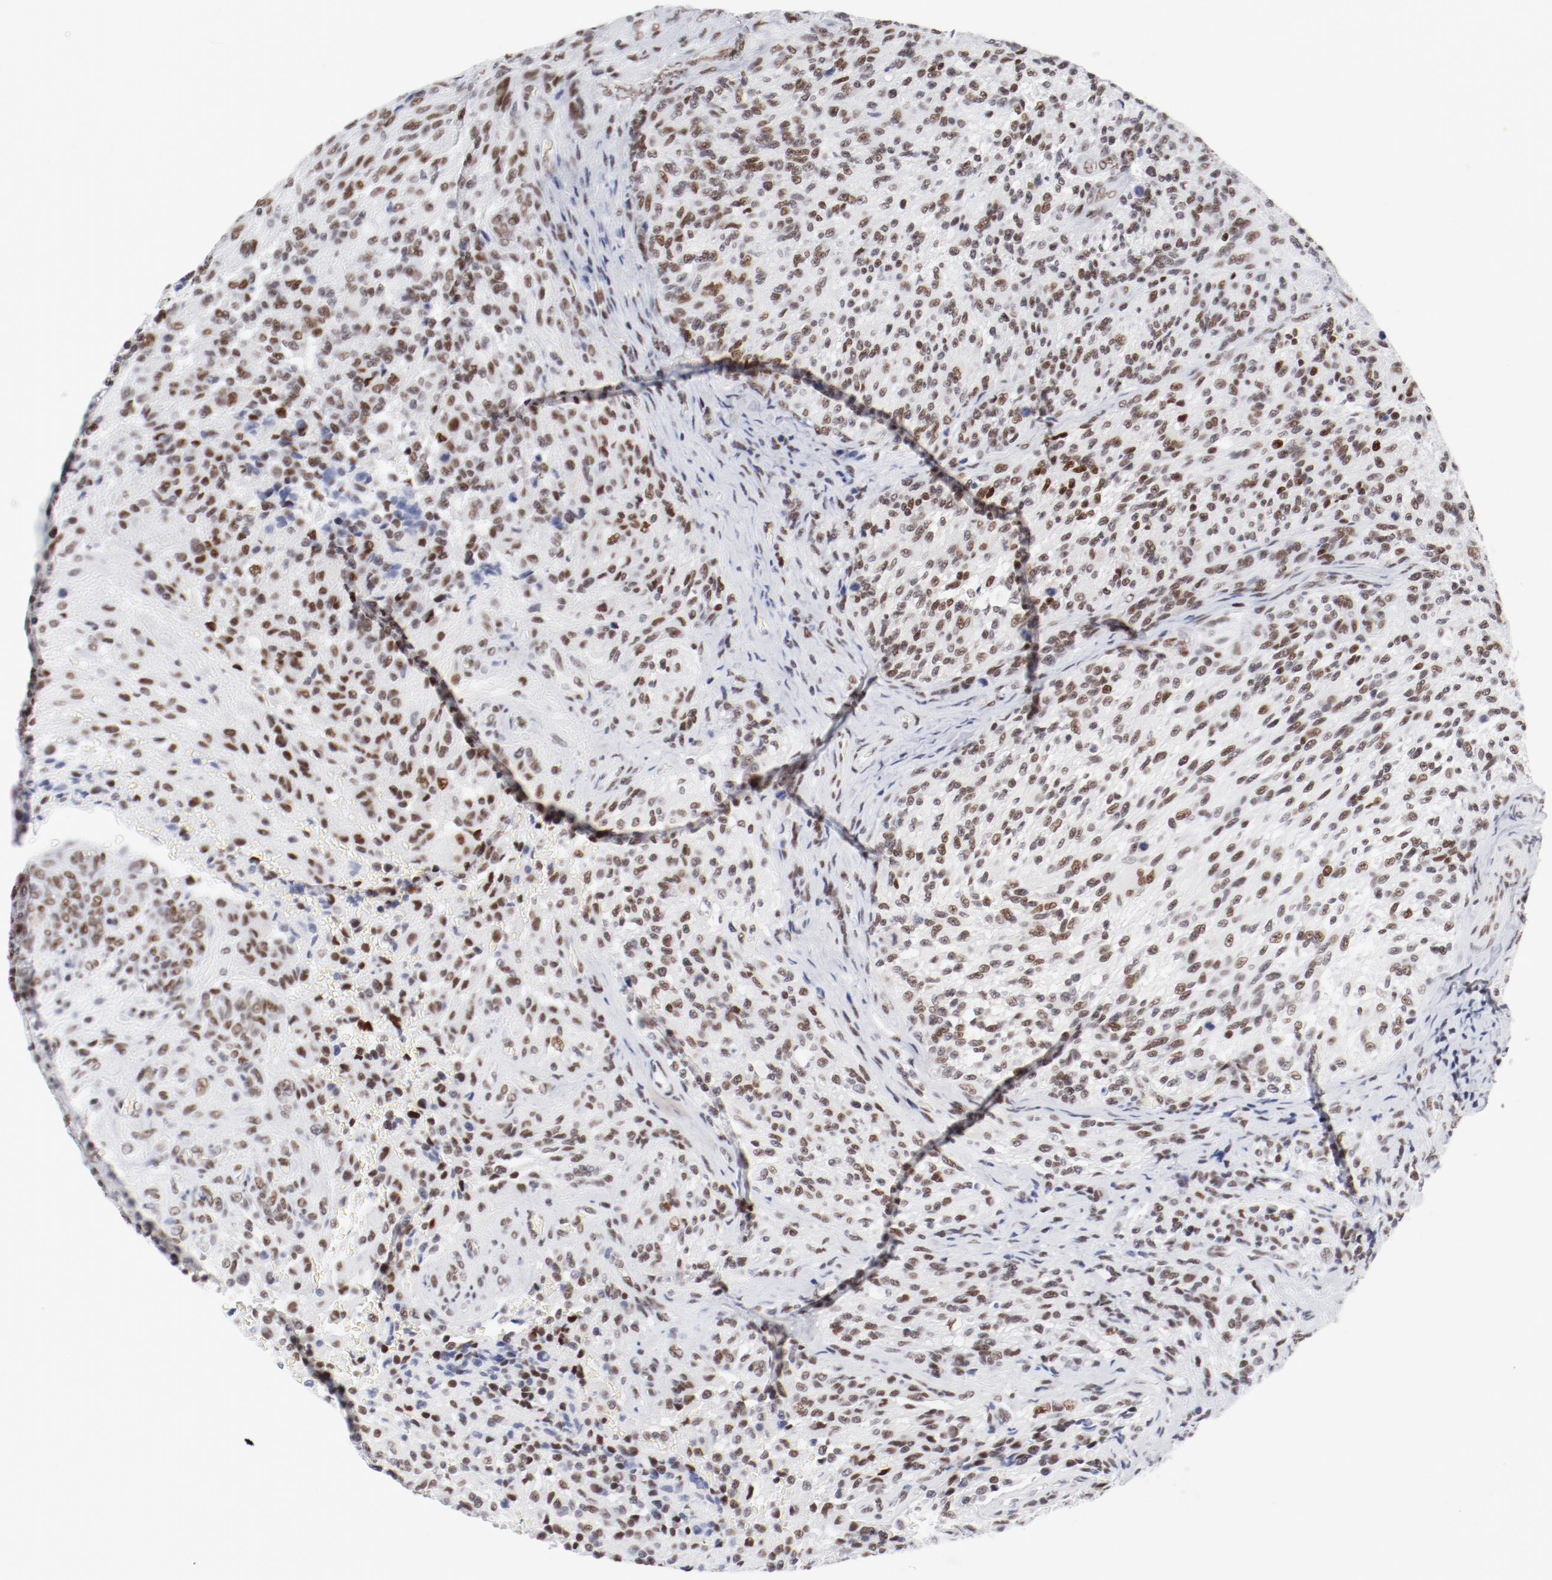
{"staining": {"intensity": "moderate", "quantity": "25%-75%", "location": "nuclear"}, "tissue": "glioma", "cell_type": "Tumor cells", "image_type": "cancer", "snomed": [{"axis": "morphology", "description": "Normal tissue, NOS"}, {"axis": "morphology", "description": "Glioma, malignant, High grade"}, {"axis": "topography", "description": "Cerebral cortex"}], "caption": "Malignant glioma (high-grade) was stained to show a protein in brown. There is medium levels of moderate nuclear positivity in approximately 25%-75% of tumor cells. Nuclei are stained in blue.", "gene": "ATF2", "patient": {"sex": "male", "age": 56}}